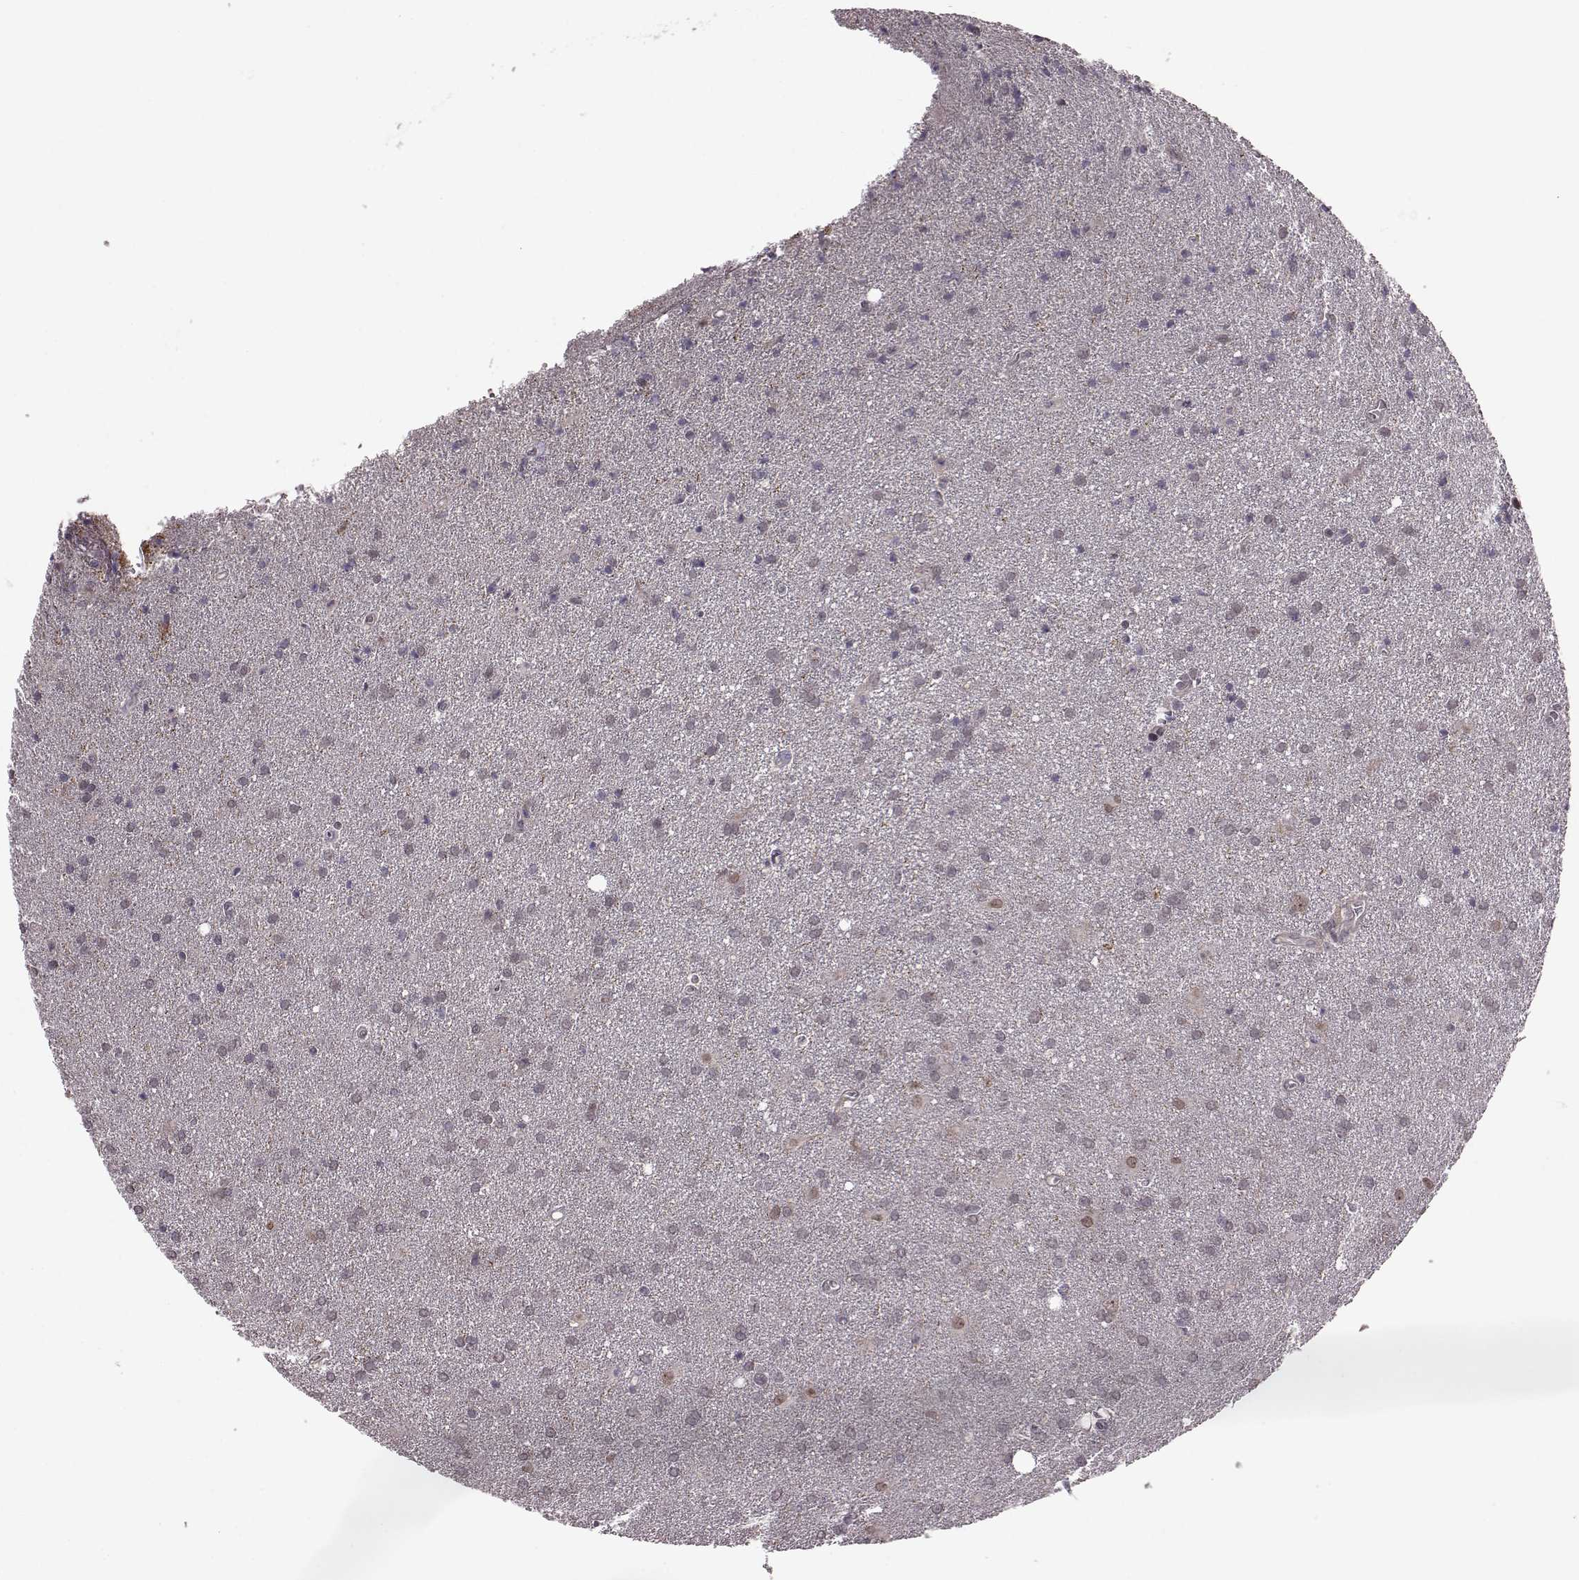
{"staining": {"intensity": "negative", "quantity": "none", "location": "none"}, "tissue": "glioma", "cell_type": "Tumor cells", "image_type": "cancer", "snomed": [{"axis": "morphology", "description": "Glioma, malignant, Low grade"}, {"axis": "topography", "description": "Brain"}], "caption": "Protein analysis of malignant glioma (low-grade) reveals no significant staining in tumor cells.", "gene": "SYNPO", "patient": {"sex": "male", "age": 58}}